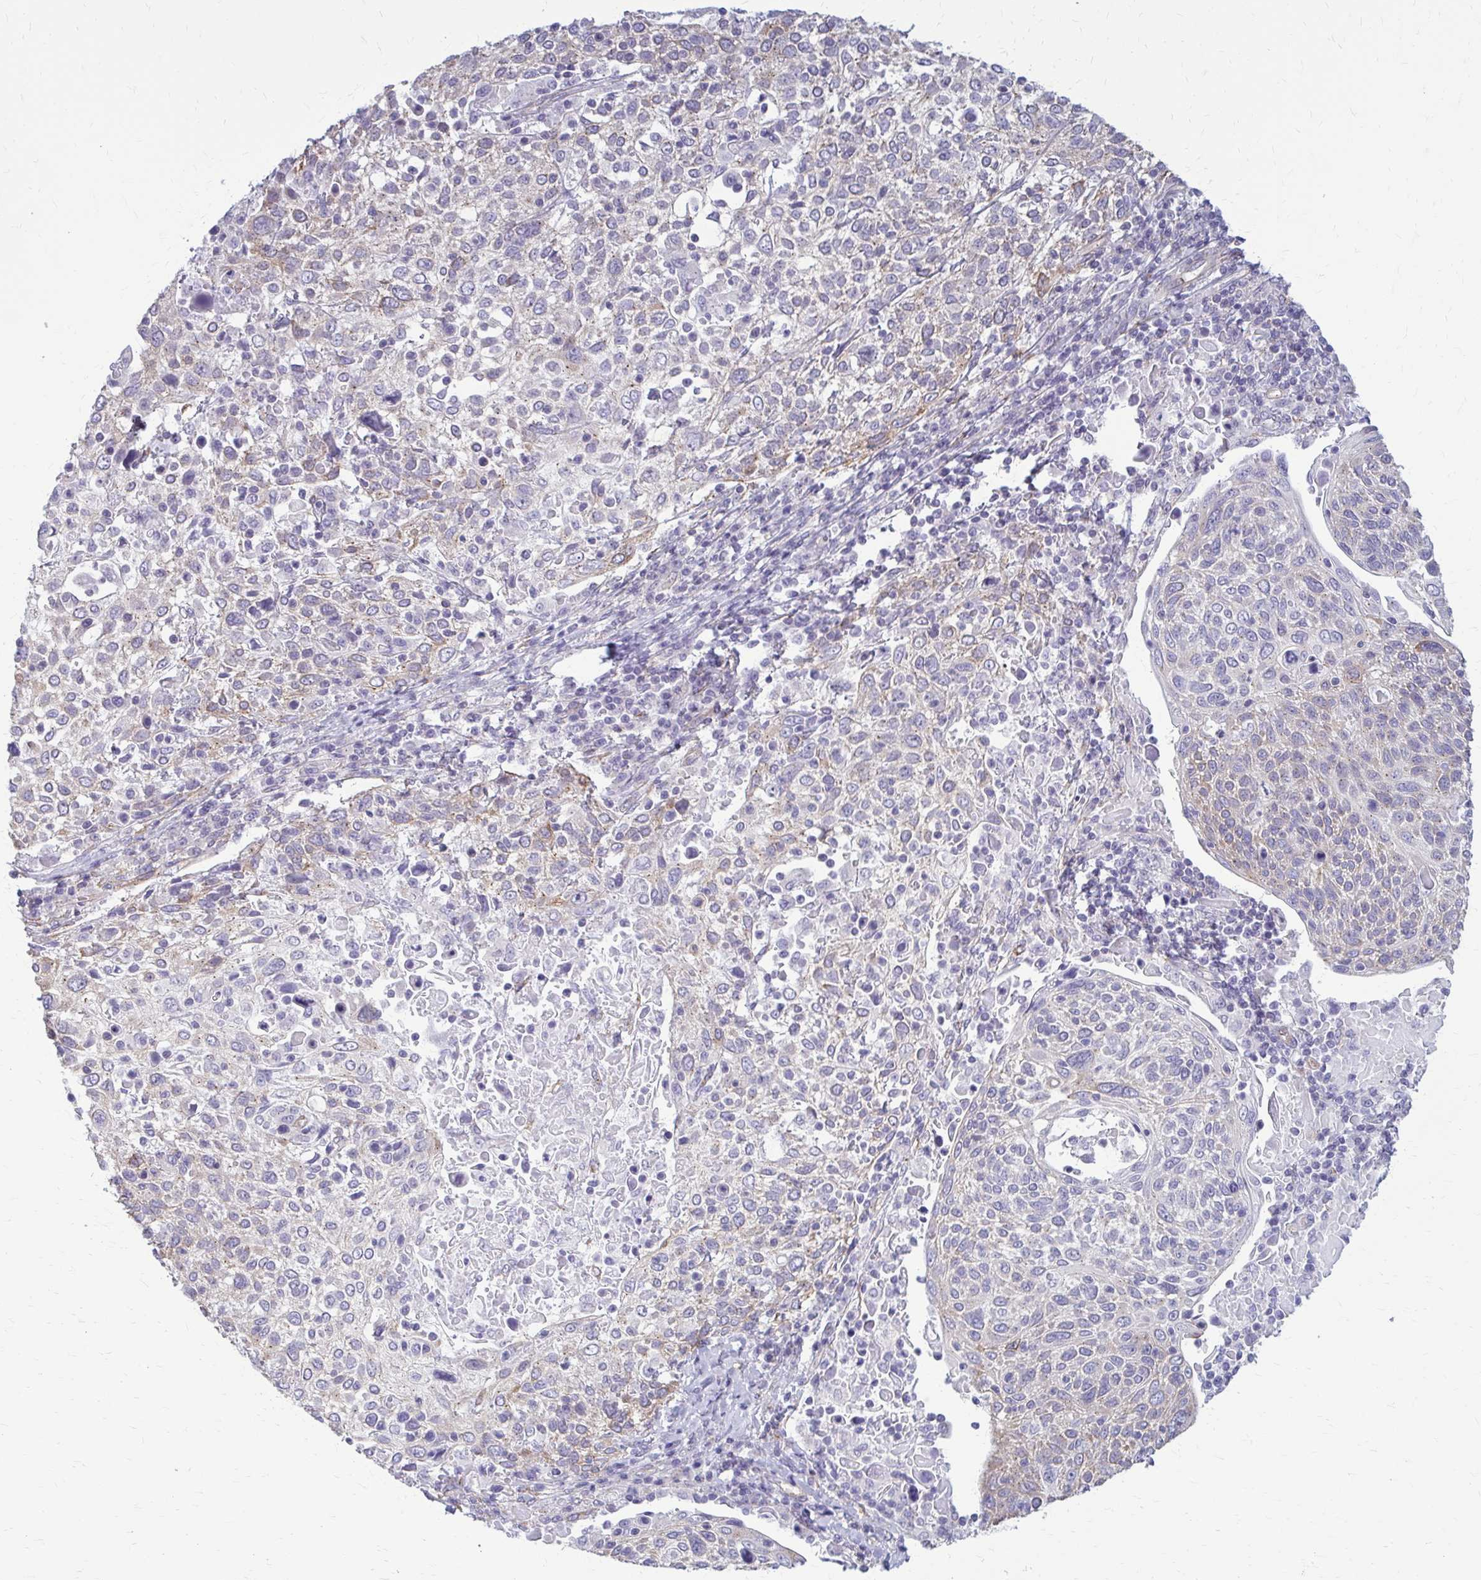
{"staining": {"intensity": "moderate", "quantity": "<25%", "location": "cytoplasmic/membranous"}, "tissue": "cervical cancer", "cell_type": "Tumor cells", "image_type": "cancer", "snomed": [{"axis": "morphology", "description": "Squamous cell carcinoma, NOS"}, {"axis": "topography", "description": "Cervix"}], "caption": "Squamous cell carcinoma (cervical) tissue demonstrates moderate cytoplasmic/membranous positivity in approximately <25% of tumor cells (Brightfield microscopy of DAB IHC at high magnification).", "gene": "DEPP1", "patient": {"sex": "female", "age": 61}}